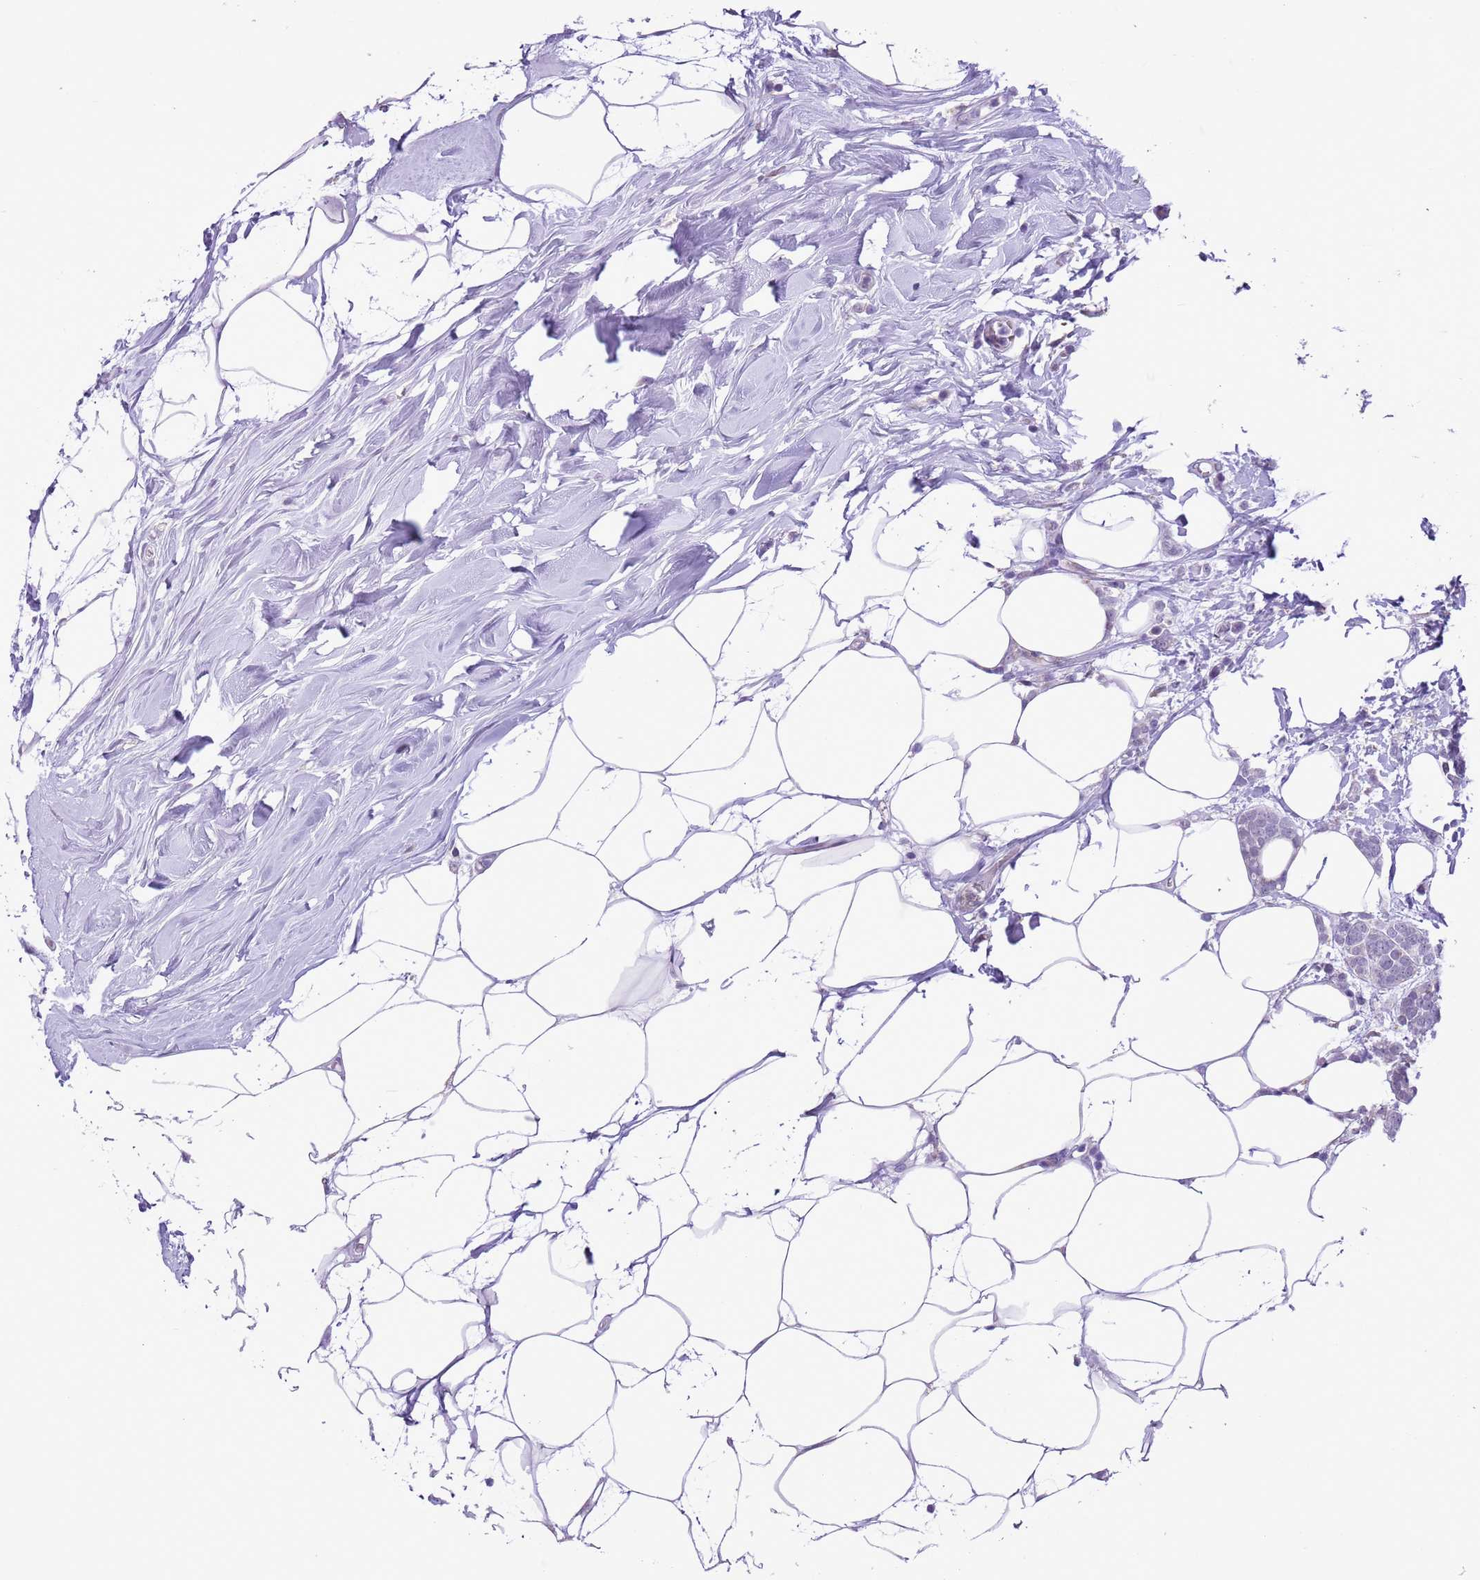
{"staining": {"intensity": "negative", "quantity": "none", "location": "none"}, "tissue": "breast cancer", "cell_type": "Tumor cells", "image_type": "cancer", "snomed": [{"axis": "morphology", "description": "Lobular carcinoma"}, {"axis": "topography", "description": "Breast"}], "caption": "Immunohistochemical staining of human lobular carcinoma (breast) displays no significant staining in tumor cells. The staining was performed using DAB to visualize the protein expression in brown, while the nuclei were stained in blue with hematoxylin (Magnification: 20x).", "gene": "ZNF576", "patient": {"sex": "female", "age": 58}}